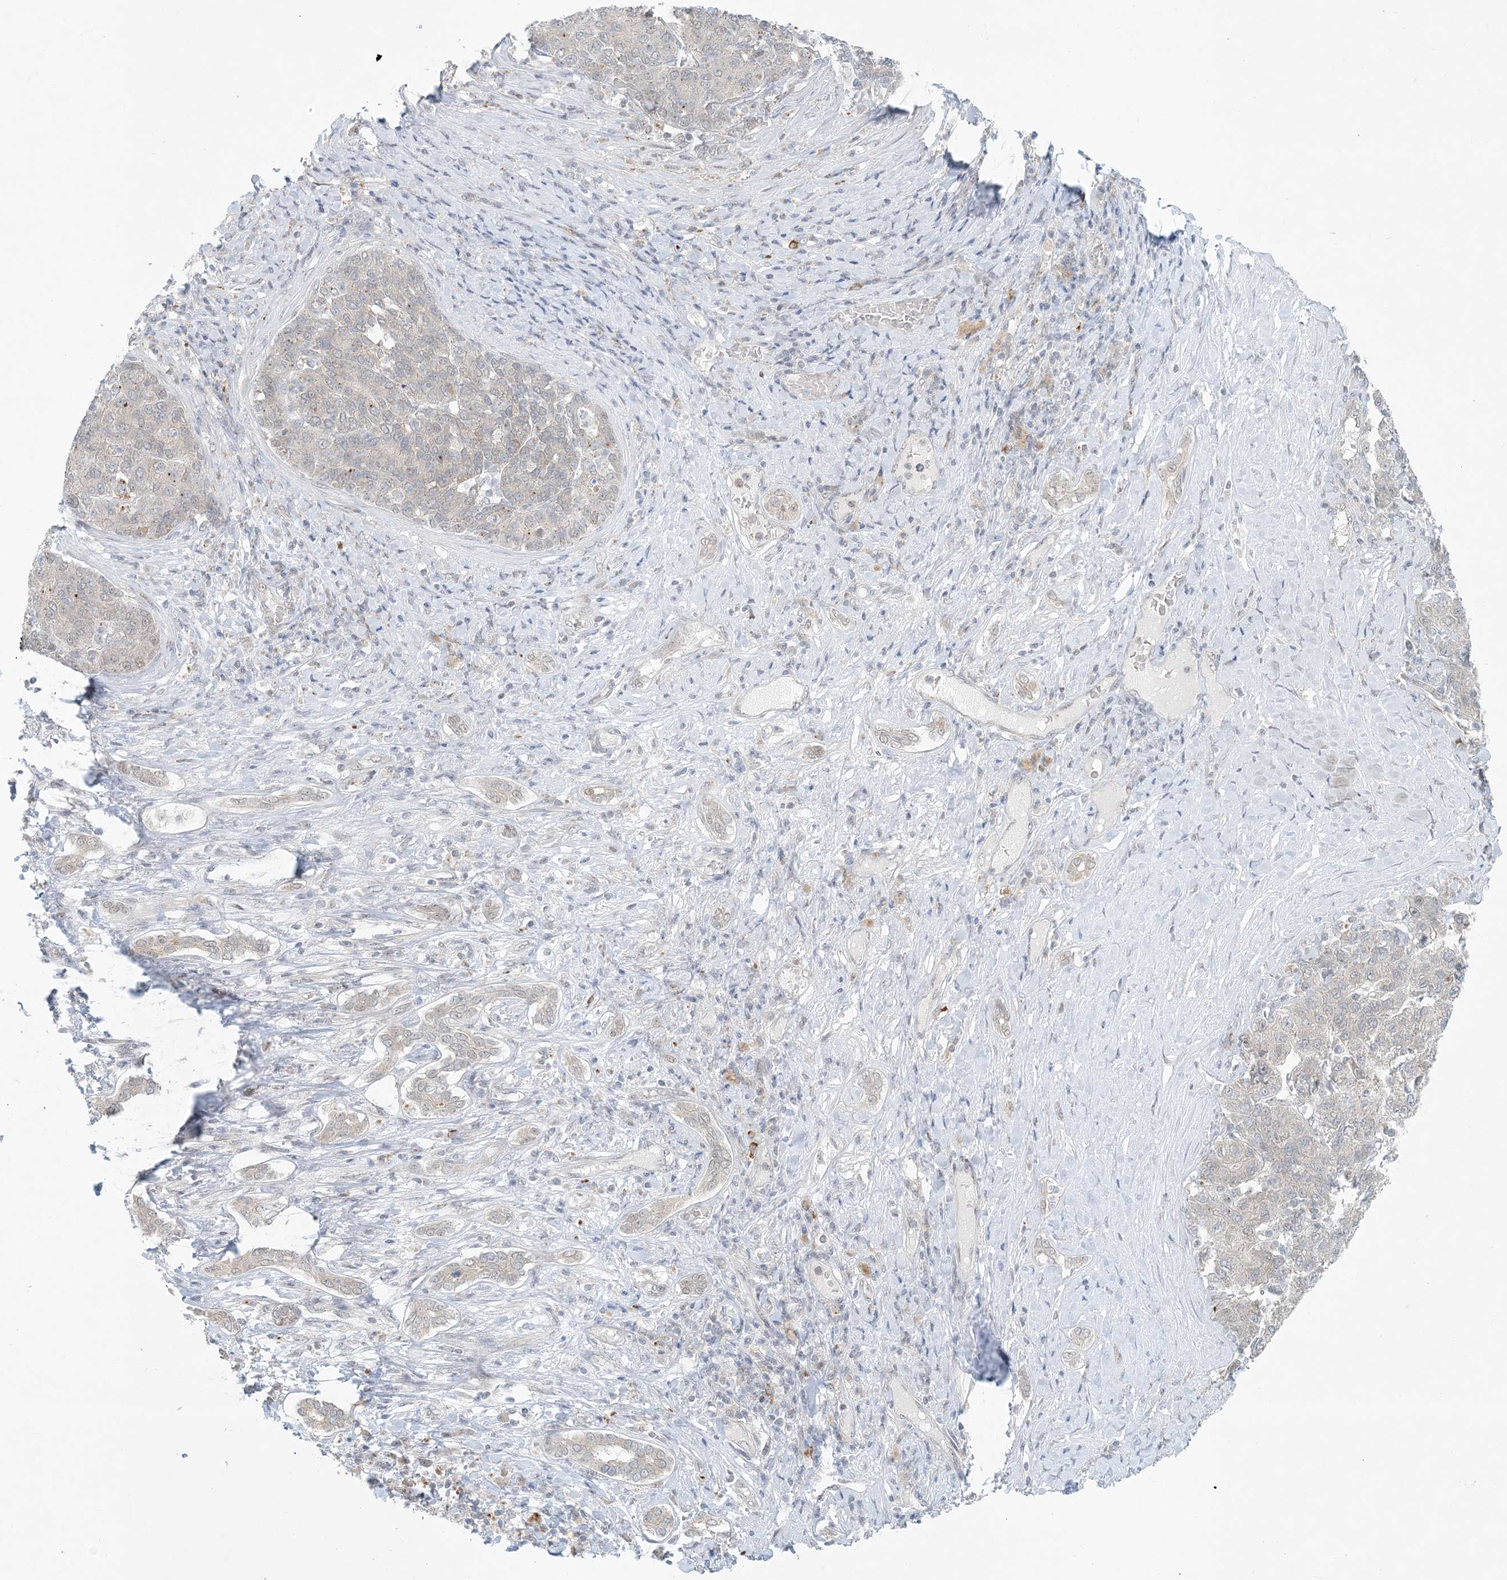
{"staining": {"intensity": "negative", "quantity": "none", "location": "none"}, "tissue": "liver cancer", "cell_type": "Tumor cells", "image_type": "cancer", "snomed": [{"axis": "morphology", "description": "Carcinoma, Hepatocellular, NOS"}, {"axis": "topography", "description": "Liver"}], "caption": "Immunohistochemical staining of liver cancer (hepatocellular carcinoma) shows no significant positivity in tumor cells.", "gene": "OBI1", "patient": {"sex": "male", "age": 65}}